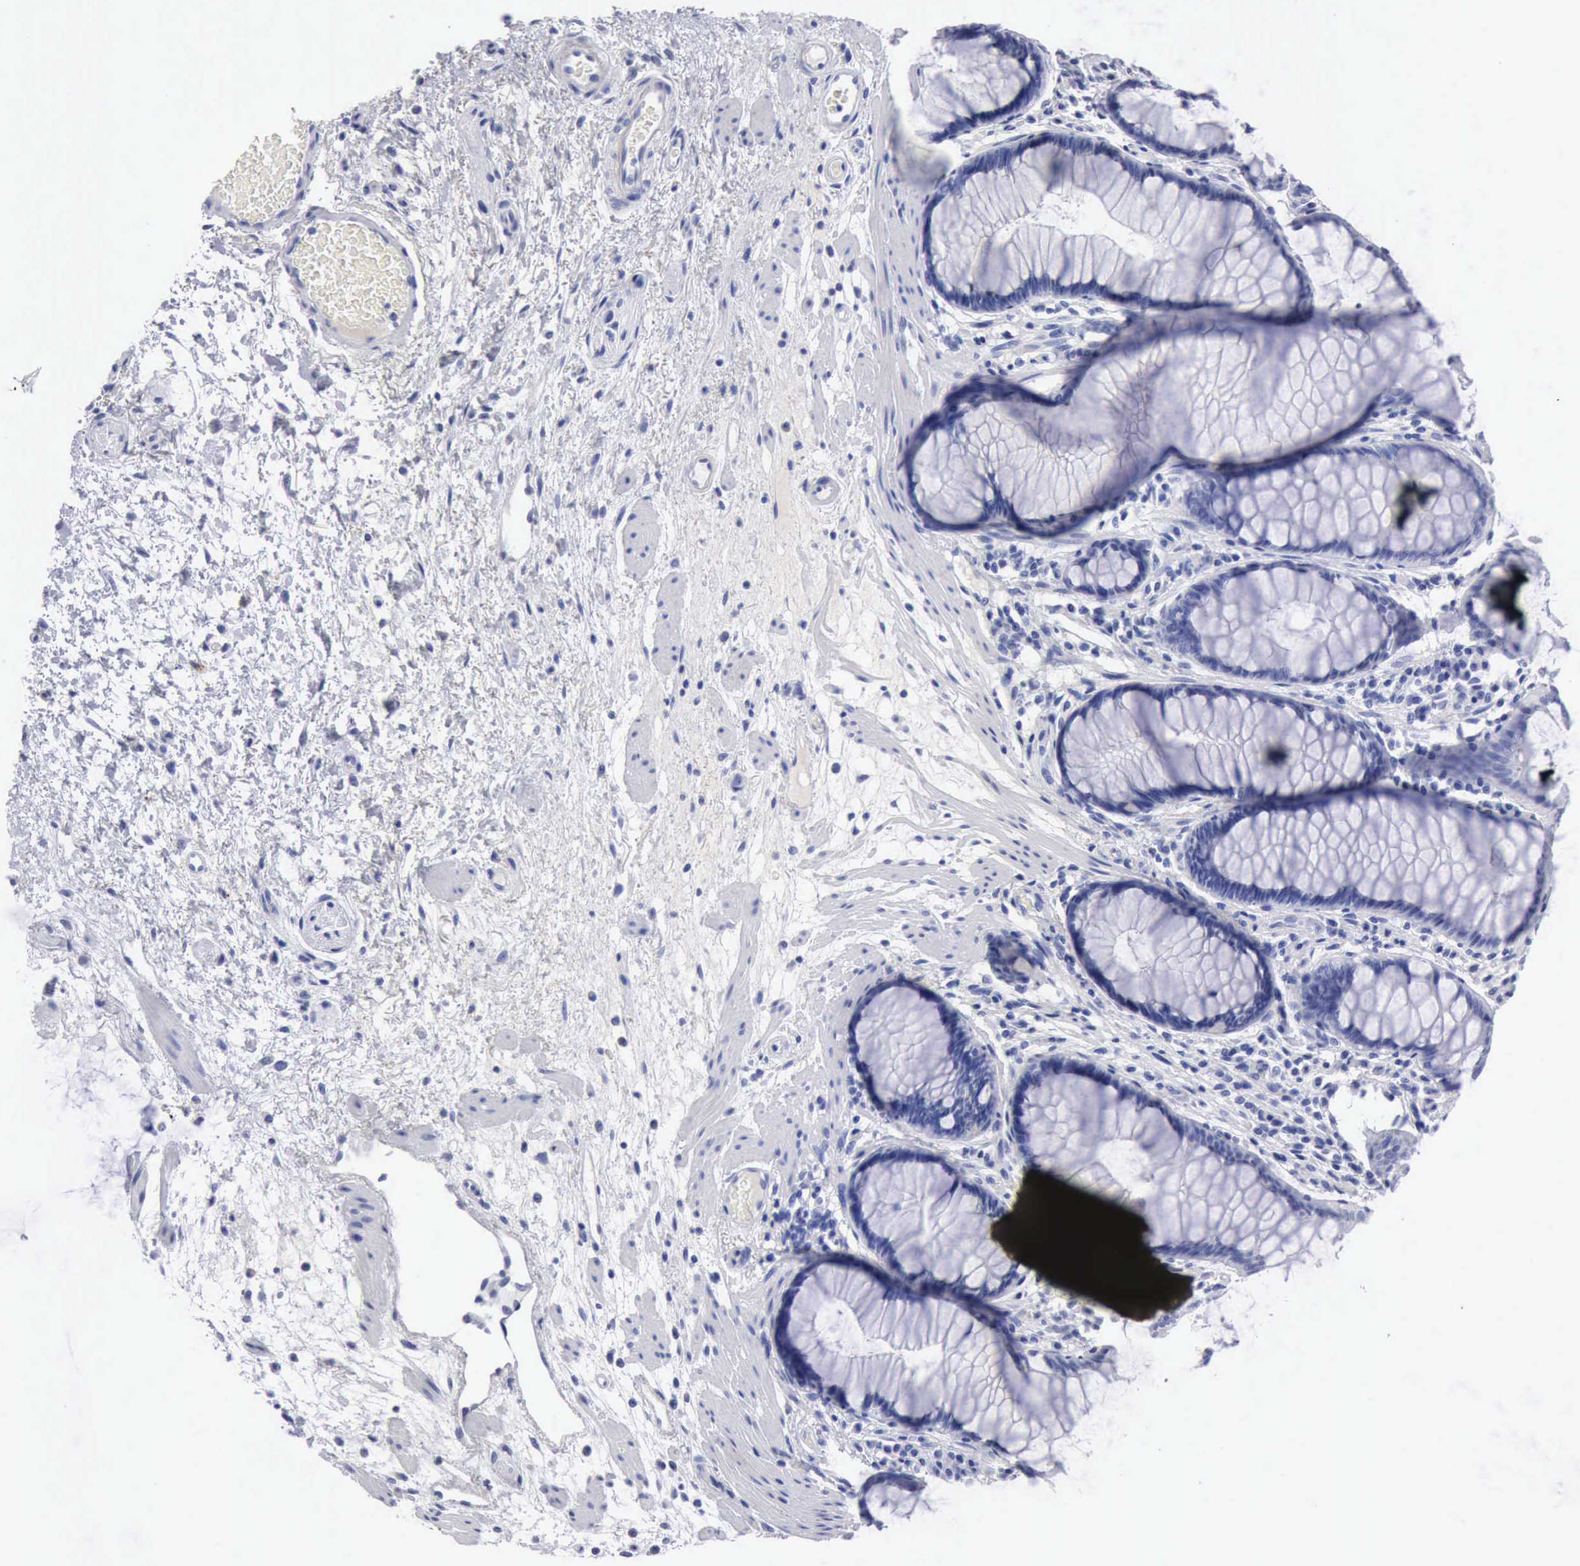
{"staining": {"intensity": "negative", "quantity": "none", "location": "none"}, "tissue": "rectum", "cell_type": "Glandular cells", "image_type": "normal", "snomed": [{"axis": "morphology", "description": "Normal tissue, NOS"}, {"axis": "topography", "description": "Rectum"}], "caption": "Immunohistochemistry histopathology image of unremarkable rectum: rectum stained with DAB exhibits no significant protein expression in glandular cells.", "gene": "CYP19A1", "patient": {"sex": "male", "age": 77}}